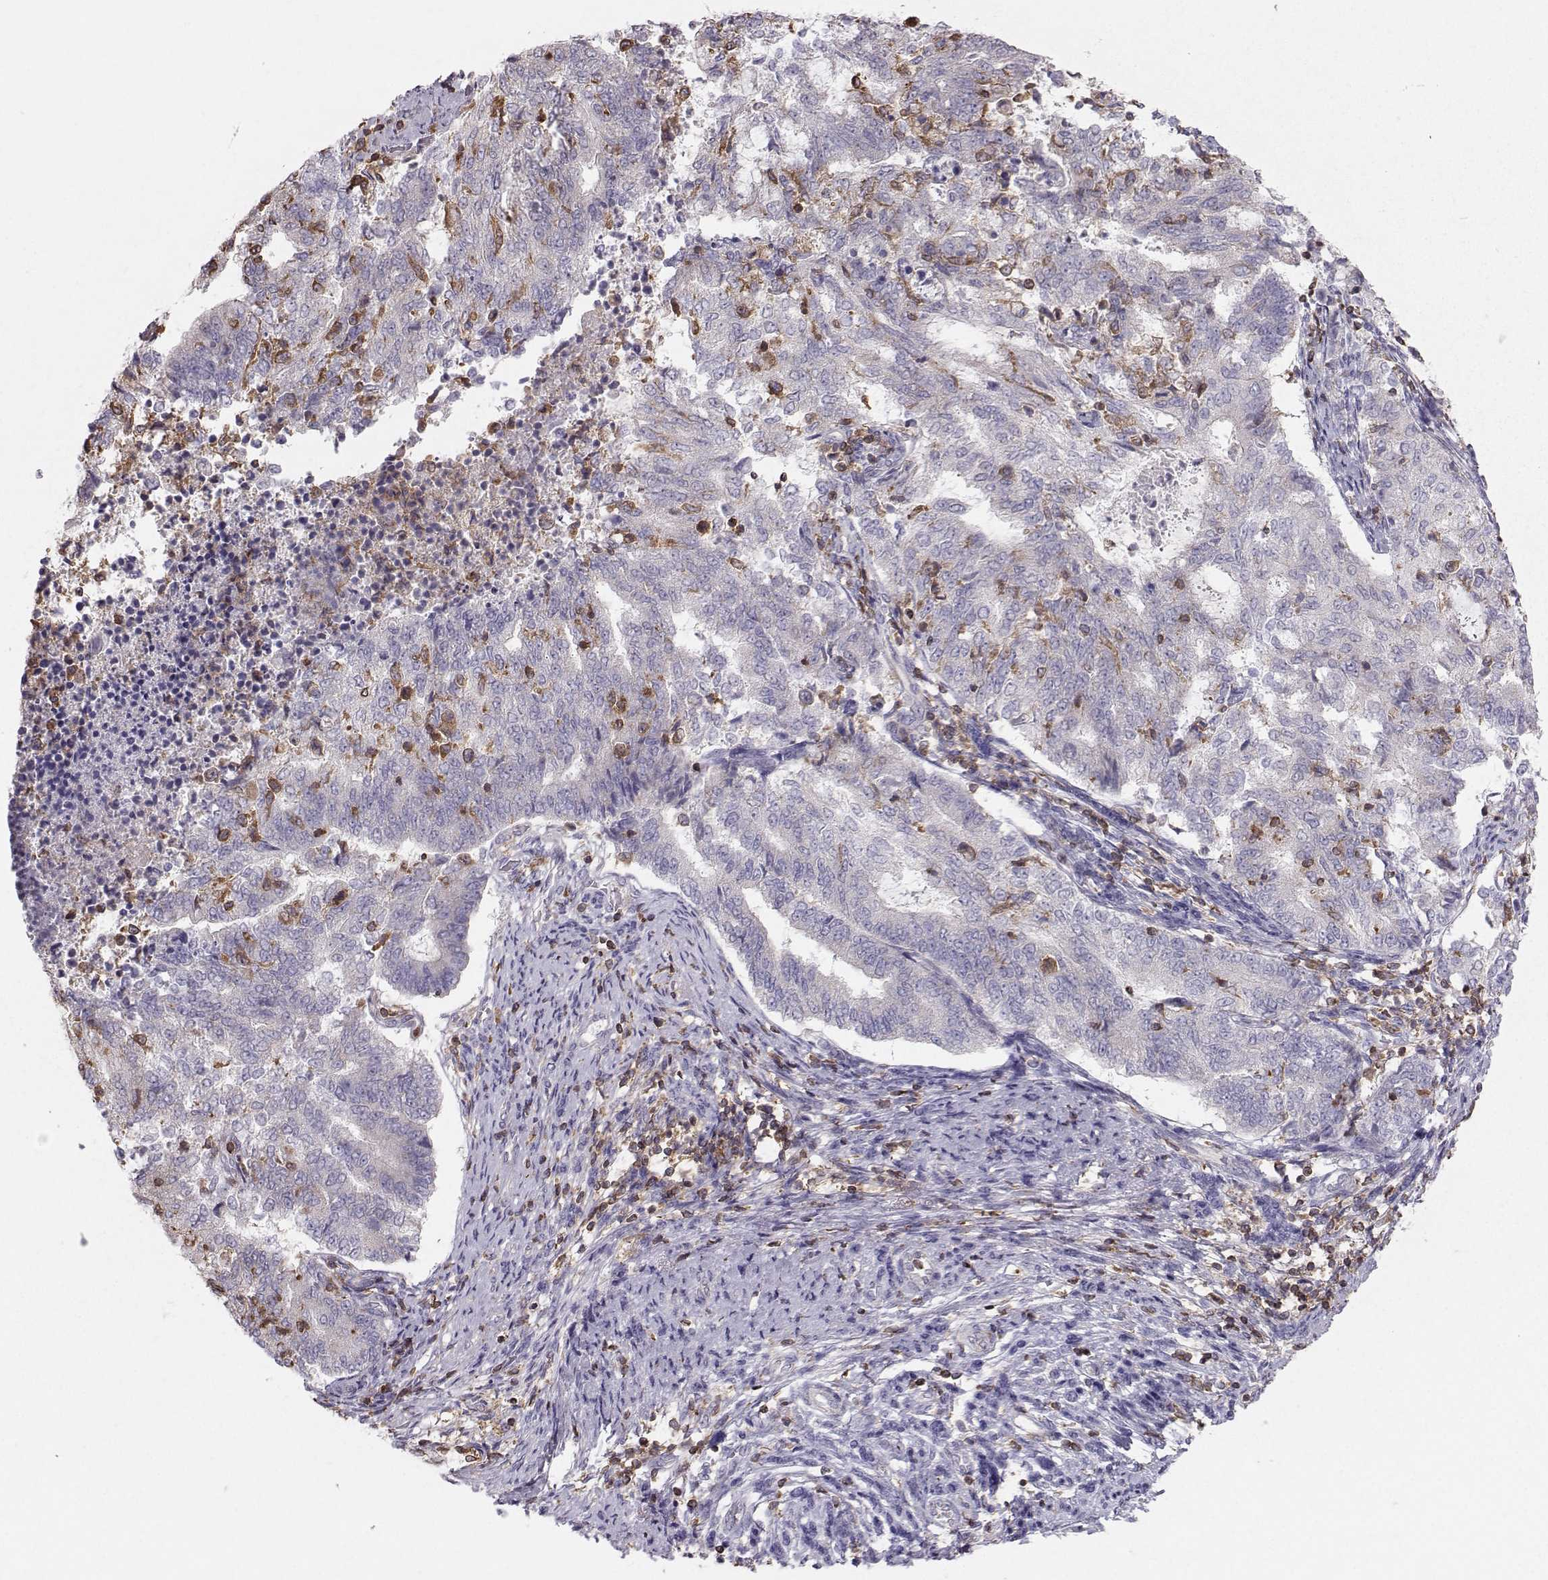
{"staining": {"intensity": "negative", "quantity": "none", "location": "none"}, "tissue": "endometrial cancer", "cell_type": "Tumor cells", "image_type": "cancer", "snomed": [{"axis": "morphology", "description": "Adenocarcinoma, NOS"}, {"axis": "topography", "description": "Endometrium"}], "caption": "Immunohistochemistry (IHC) of human endometrial adenocarcinoma shows no expression in tumor cells.", "gene": "ZBTB32", "patient": {"sex": "female", "age": 65}}